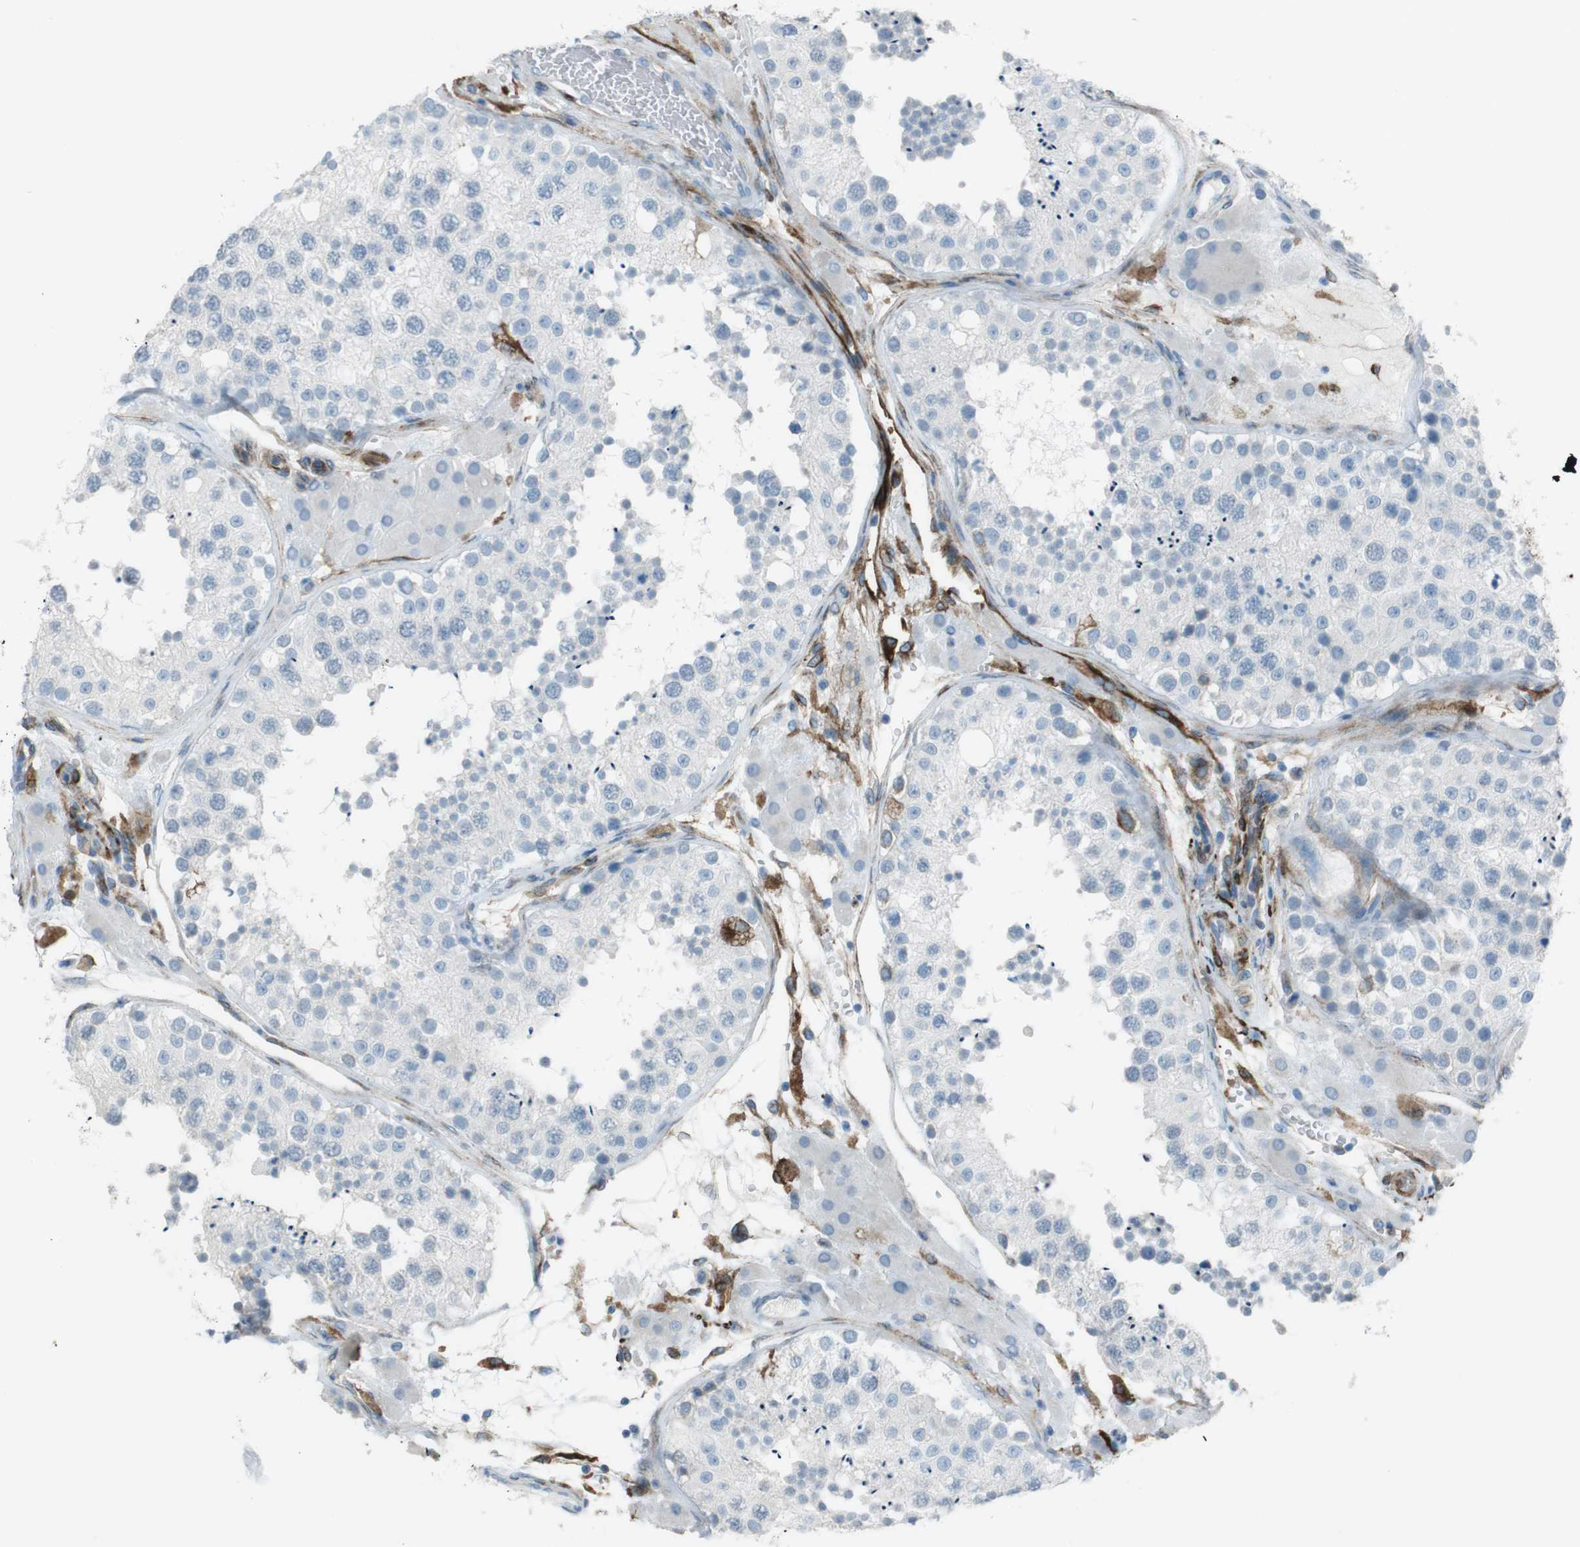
{"staining": {"intensity": "negative", "quantity": "none", "location": "none"}, "tissue": "testis", "cell_type": "Cells in seminiferous ducts", "image_type": "normal", "snomed": [{"axis": "morphology", "description": "Normal tissue, NOS"}, {"axis": "topography", "description": "Testis"}], "caption": "An IHC image of benign testis is shown. There is no staining in cells in seminiferous ducts of testis. (DAB IHC with hematoxylin counter stain).", "gene": "TUBB2A", "patient": {"sex": "male", "age": 26}}